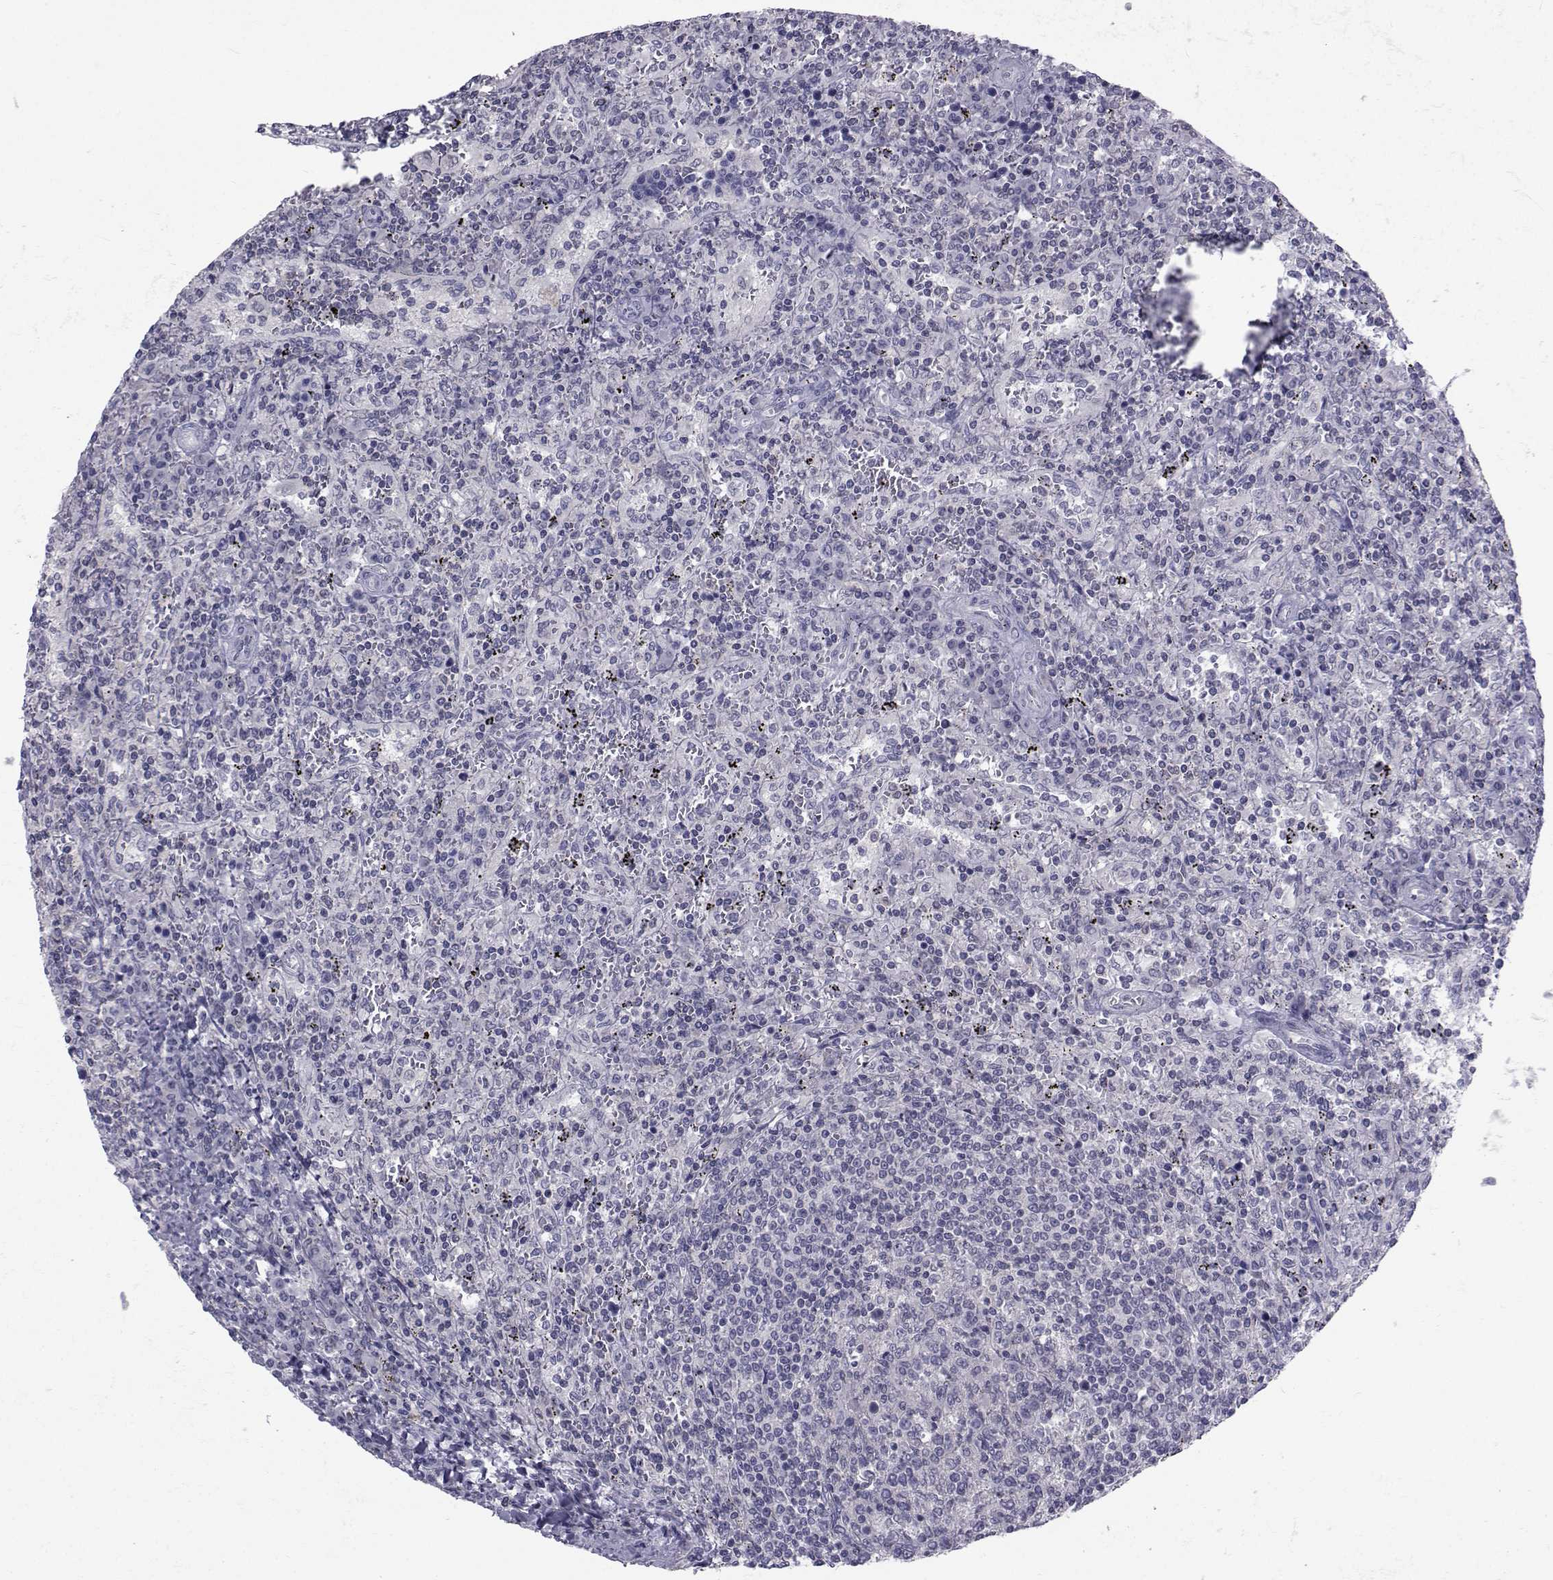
{"staining": {"intensity": "negative", "quantity": "none", "location": "none"}, "tissue": "lymphoma", "cell_type": "Tumor cells", "image_type": "cancer", "snomed": [{"axis": "morphology", "description": "Malignant lymphoma, non-Hodgkin's type, Low grade"}, {"axis": "topography", "description": "Spleen"}], "caption": "High magnification brightfield microscopy of low-grade malignant lymphoma, non-Hodgkin's type stained with DAB (brown) and counterstained with hematoxylin (blue): tumor cells show no significant positivity.", "gene": "SLC30A10", "patient": {"sex": "male", "age": 62}}